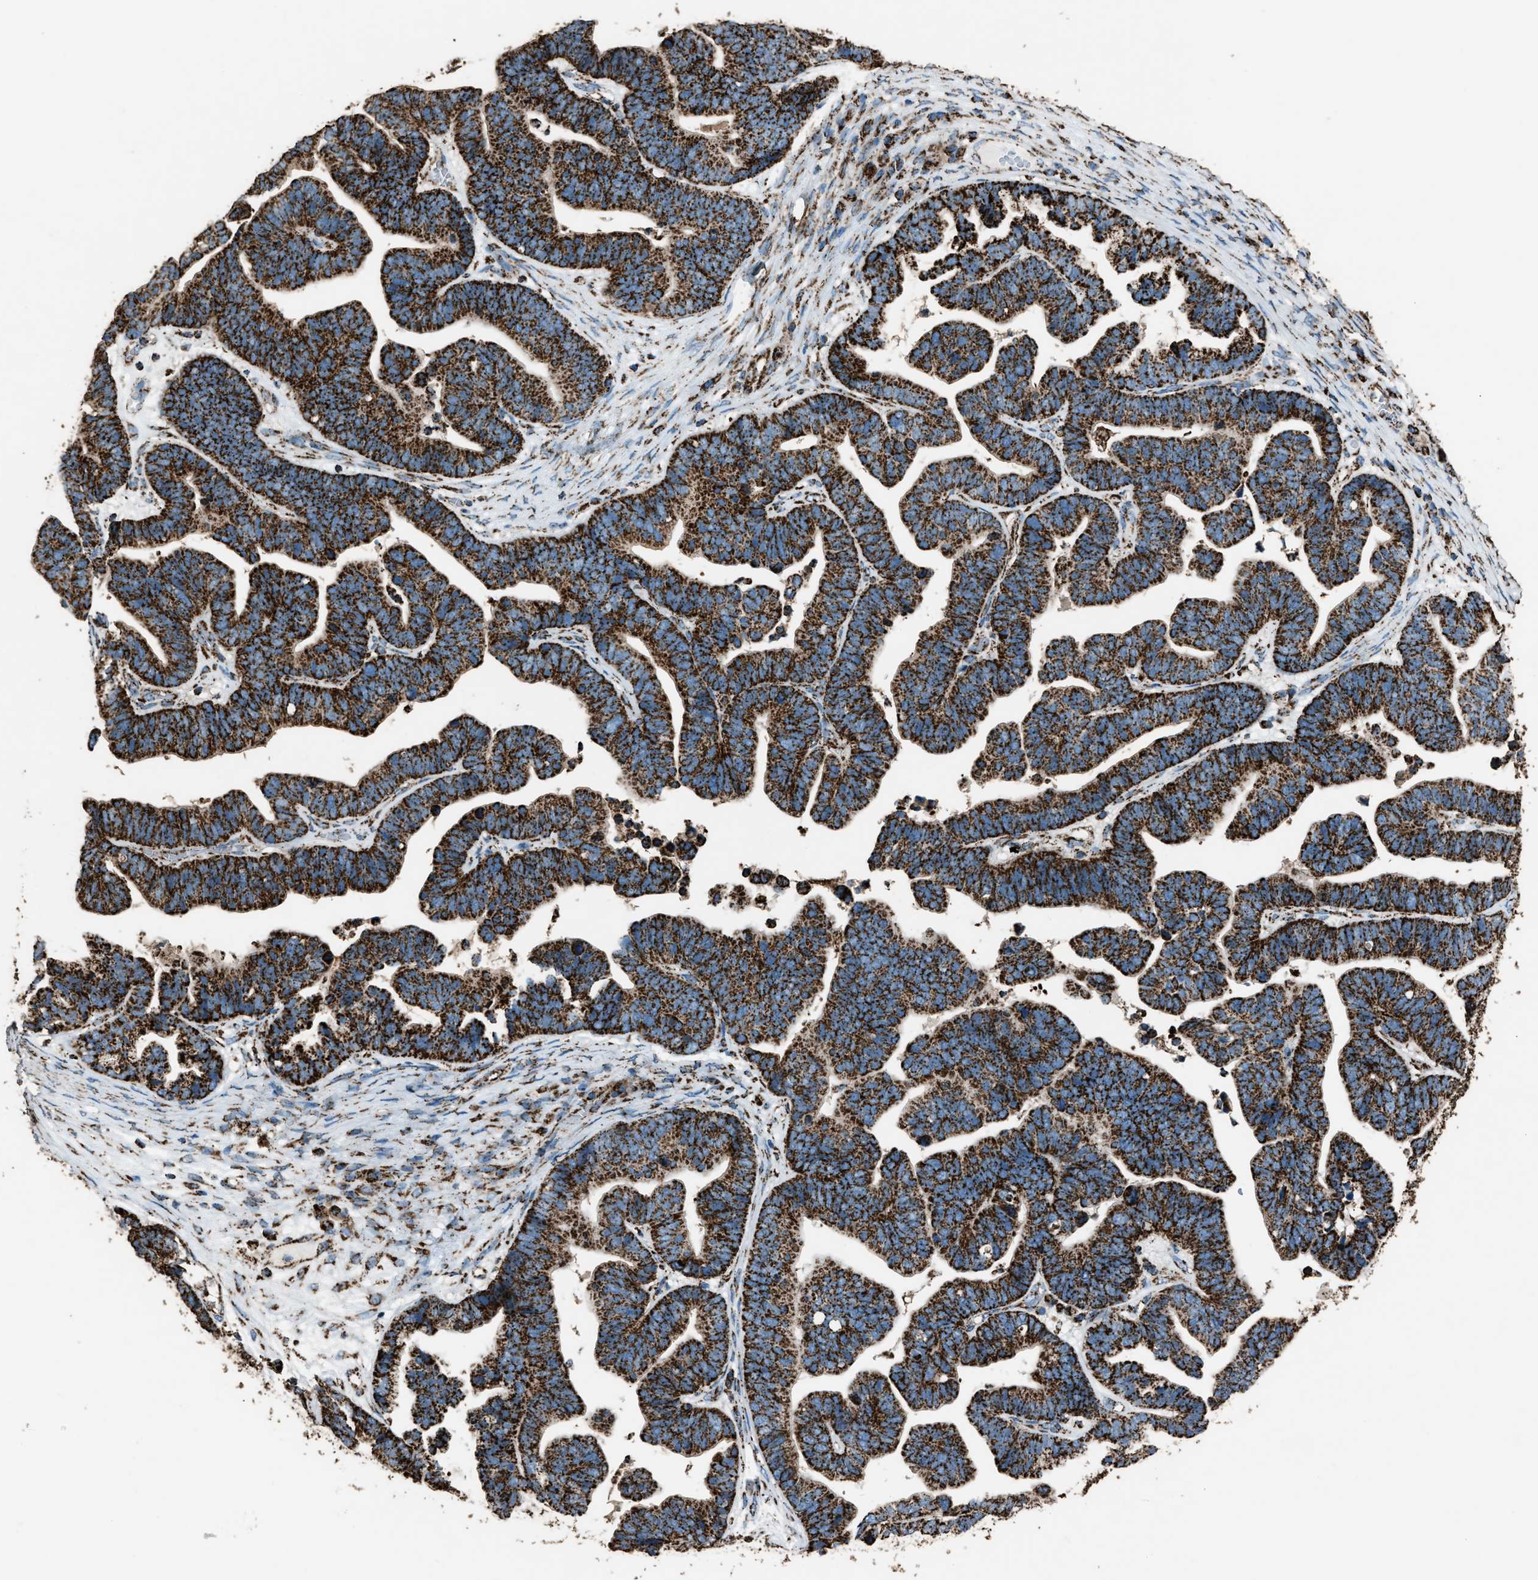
{"staining": {"intensity": "strong", "quantity": ">75%", "location": "cytoplasmic/membranous"}, "tissue": "ovarian cancer", "cell_type": "Tumor cells", "image_type": "cancer", "snomed": [{"axis": "morphology", "description": "Cystadenocarcinoma, serous, NOS"}, {"axis": "topography", "description": "Ovary"}], "caption": "A histopathology image of ovarian cancer stained for a protein exhibits strong cytoplasmic/membranous brown staining in tumor cells.", "gene": "MDH2", "patient": {"sex": "female", "age": 56}}